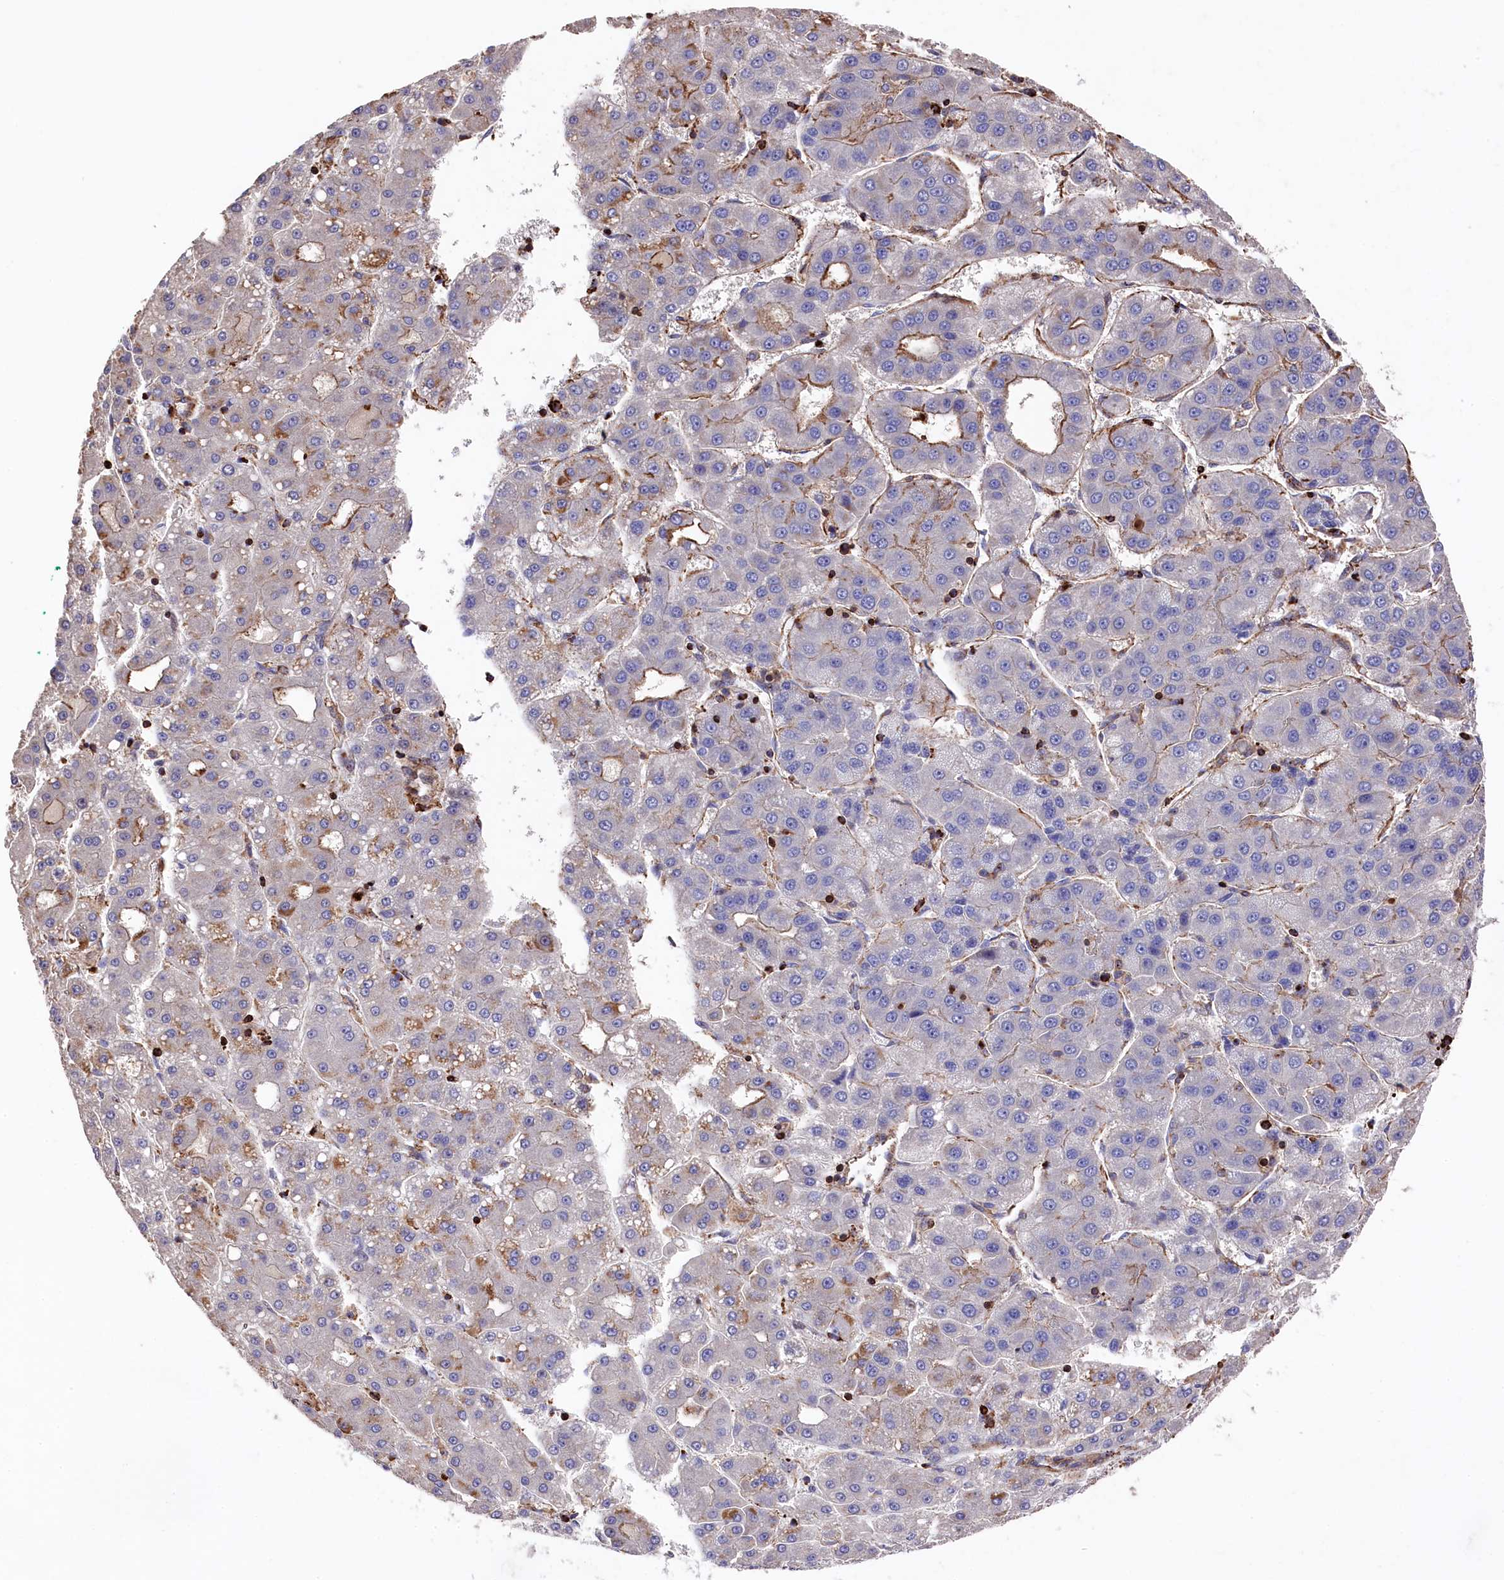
{"staining": {"intensity": "weak", "quantity": "<25%", "location": "cytoplasmic/membranous"}, "tissue": "liver cancer", "cell_type": "Tumor cells", "image_type": "cancer", "snomed": [{"axis": "morphology", "description": "Carcinoma, Hepatocellular, NOS"}, {"axis": "topography", "description": "Liver"}], "caption": "DAB immunohistochemical staining of liver hepatocellular carcinoma shows no significant staining in tumor cells.", "gene": "RAPSN", "patient": {"sex": "male", "age": 65}}